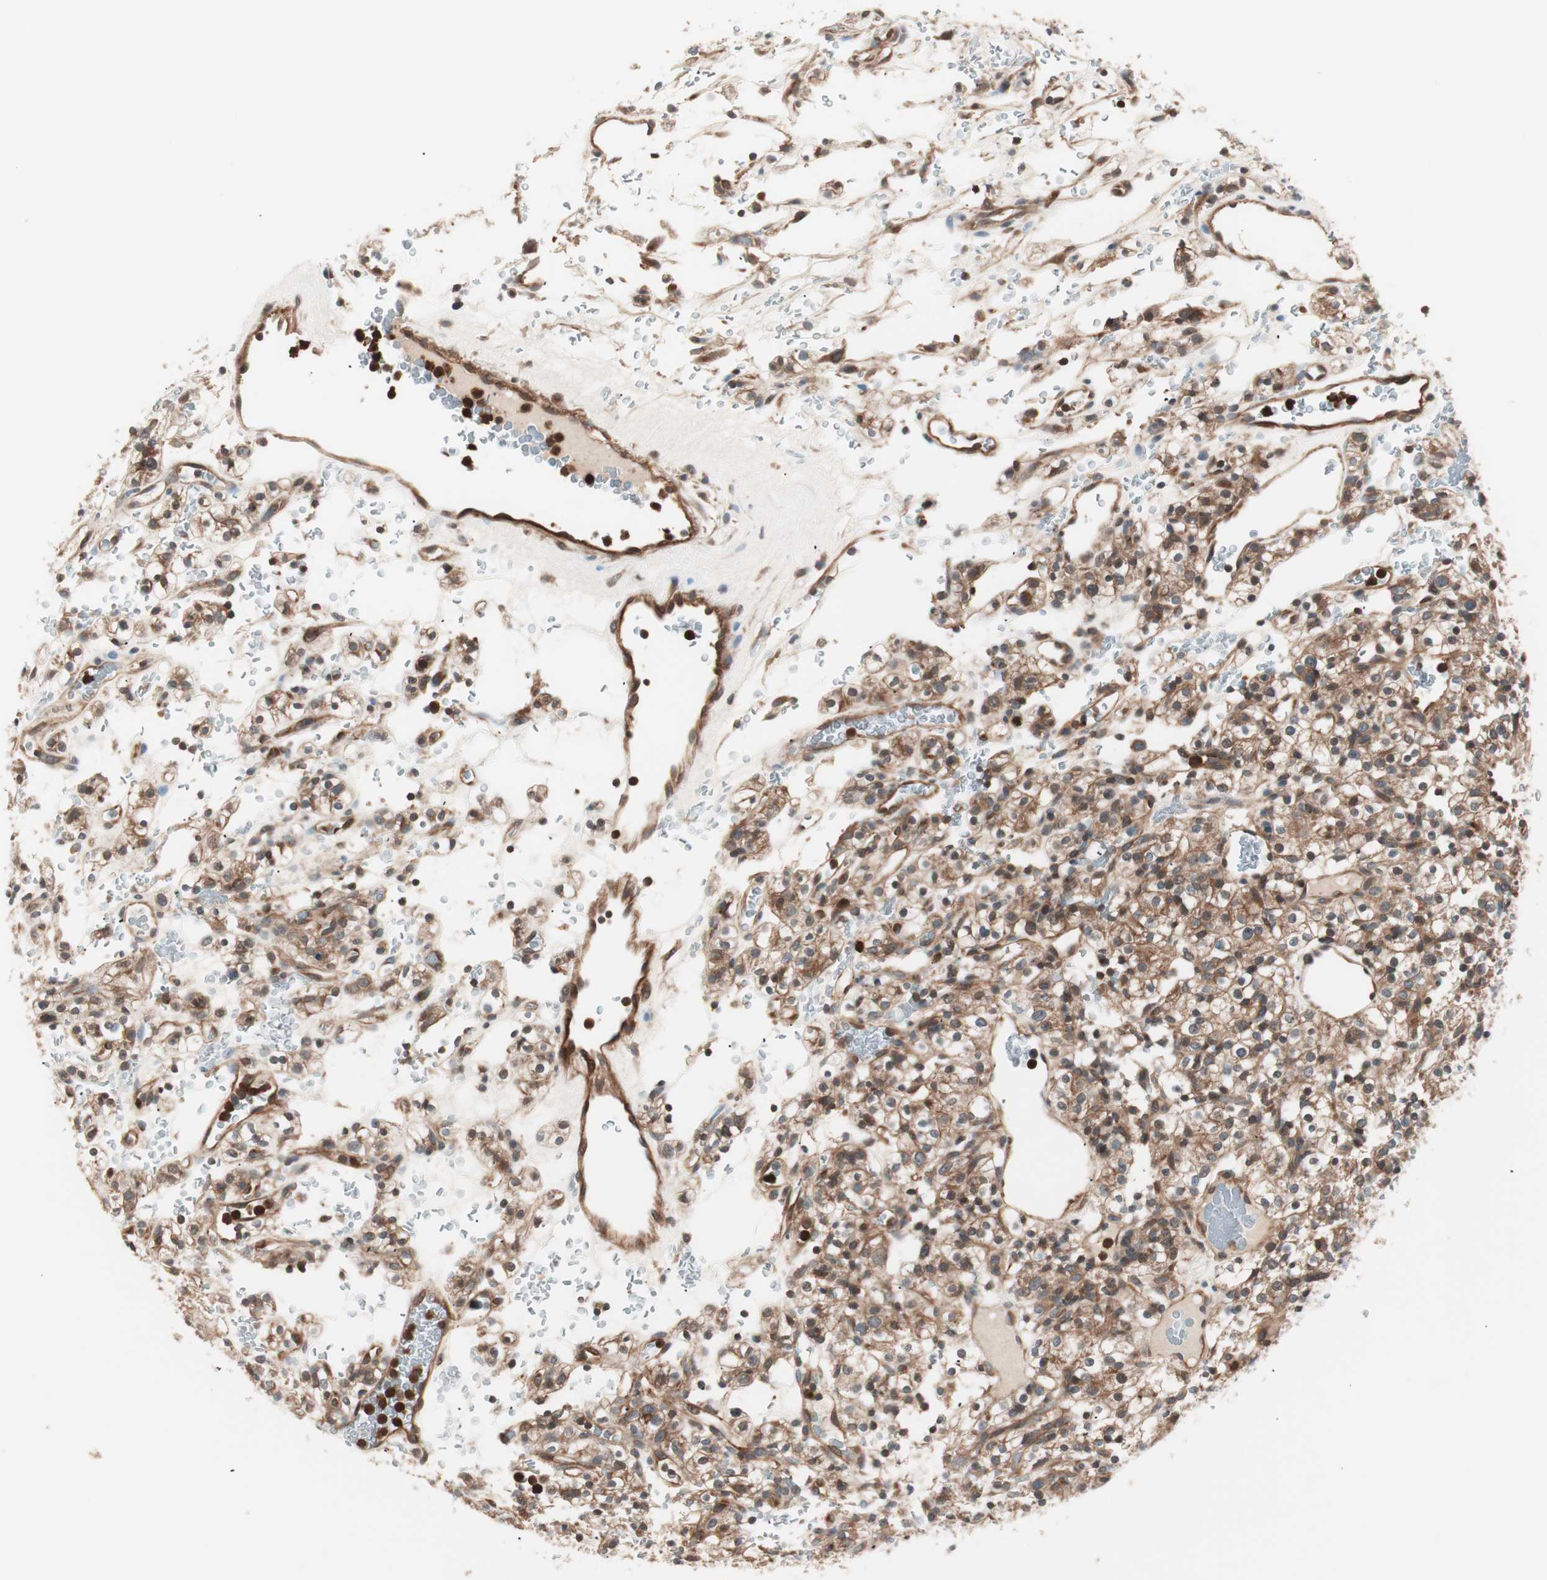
{"staining": {"intensity": "moderate", "quantity": ">75%", "location": "cytoplasmic/membranous"}, "tissue": "renal cancer", "cell_type": "Tumor cells", "image_type": "cancer", "snomed": [{"axis": "morphology", "description": "Normal tissue, NOS"}, {"axis": "morphology", "description": "Adenocarcinoma, NOS"}, {"axis": "topography", "description": "Kidney"}], "caption": "Moderate cytoplasmic/membranous positivity for a protein is seen in about >75% of tumor cells of renal cancer using immunohistochemistry.", "gene": "TSG101", "patient": {"sex": "female", "age": 72}}